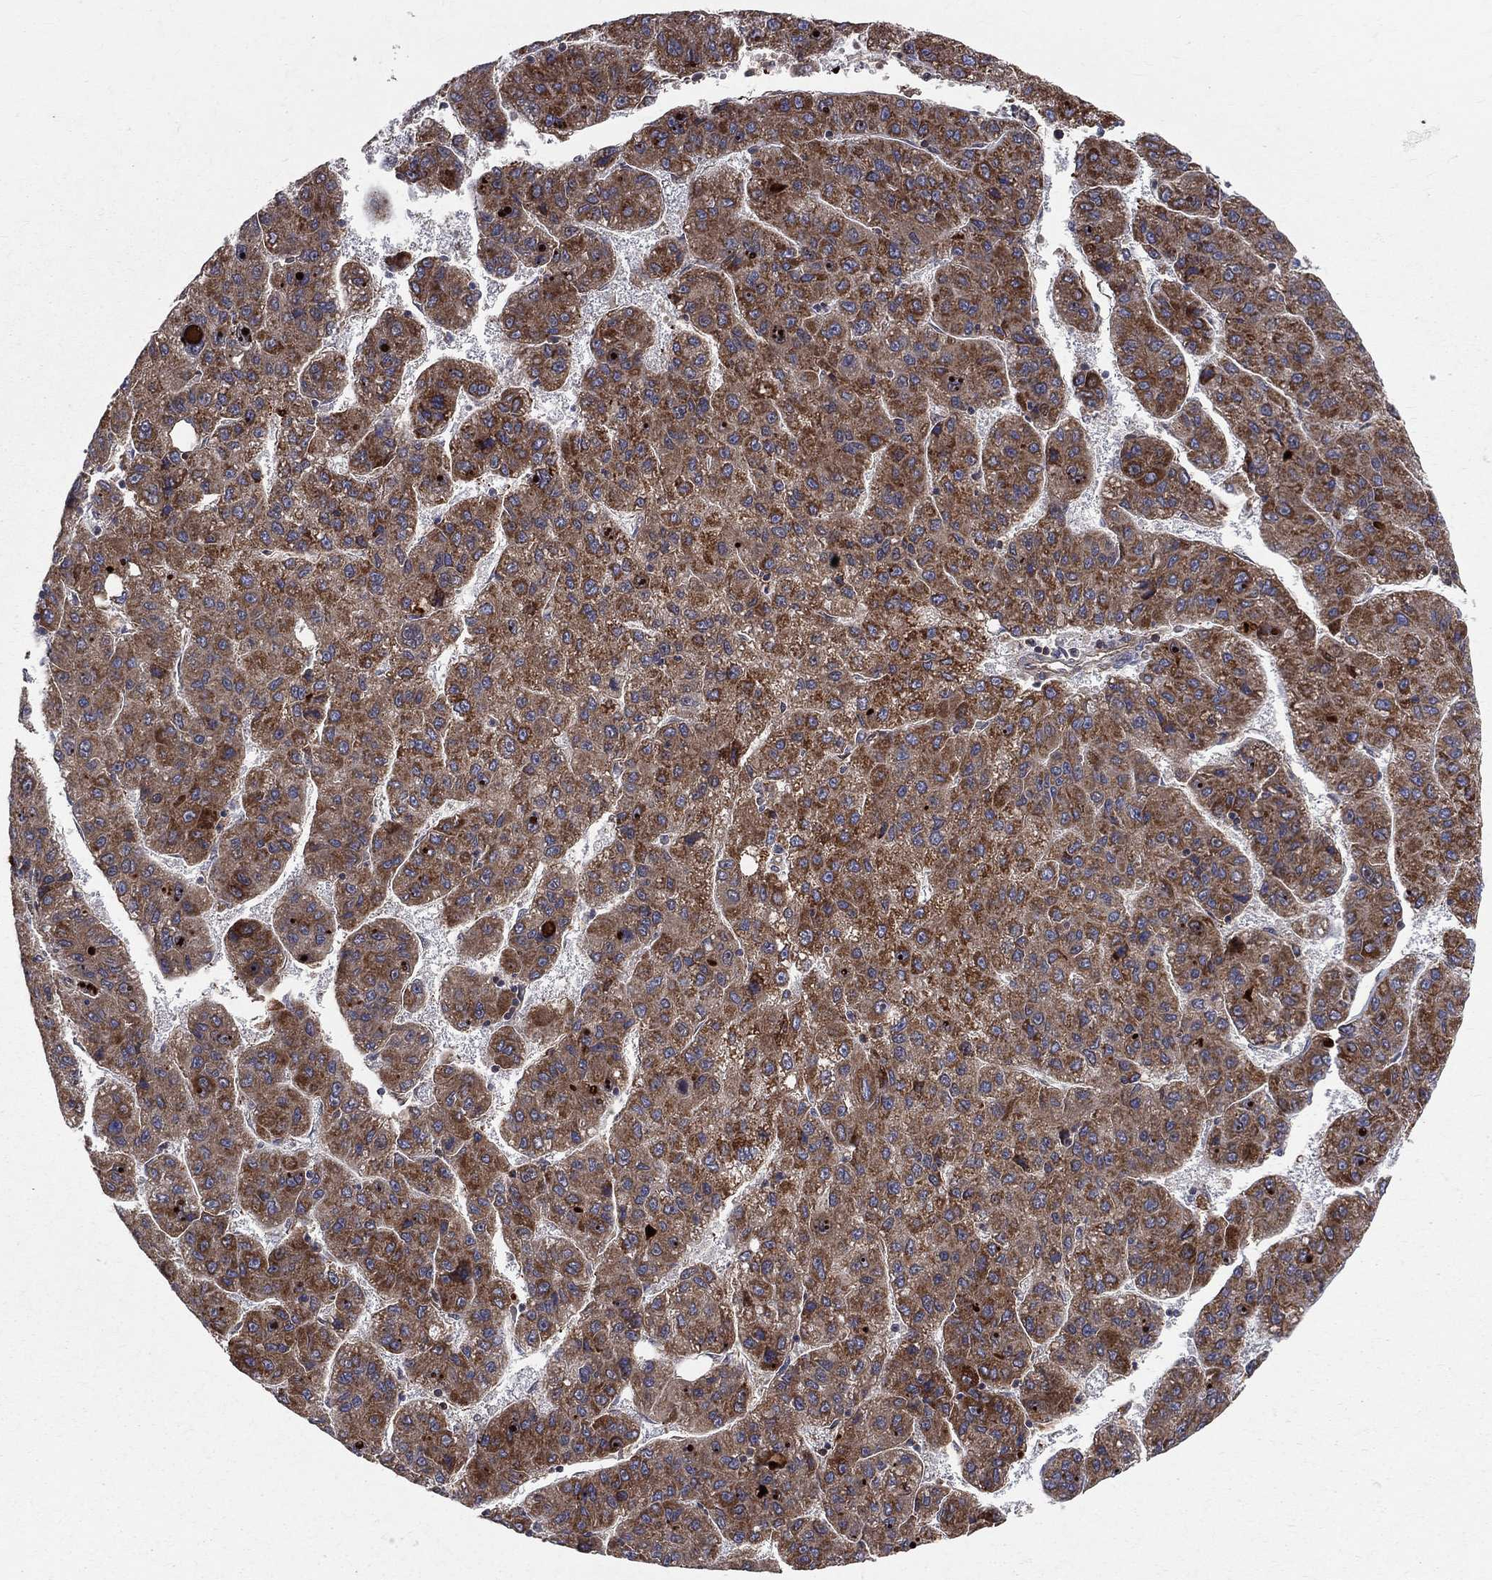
{"staining": {"intensity": "strong", "quantity": ">75%", "location": "cytoplasmic/membranous"}, "tissue": "liver cancer", "cell_type": "Tumor cells", "image_type": "cancer", "snomed": [{"axis": "morphology", "description": "Carcinoma, Hepatocellular, NOS"}, {"axis": "topography", "description": "Liver"}], "caption": "Protein analysis of liver cancer tissue demonstrates strong cytoplasmic/membranous expression in approximately >75% of tumor cells.", "gene": "MIX23", "patient": {"sex": "female", "age": 82}}